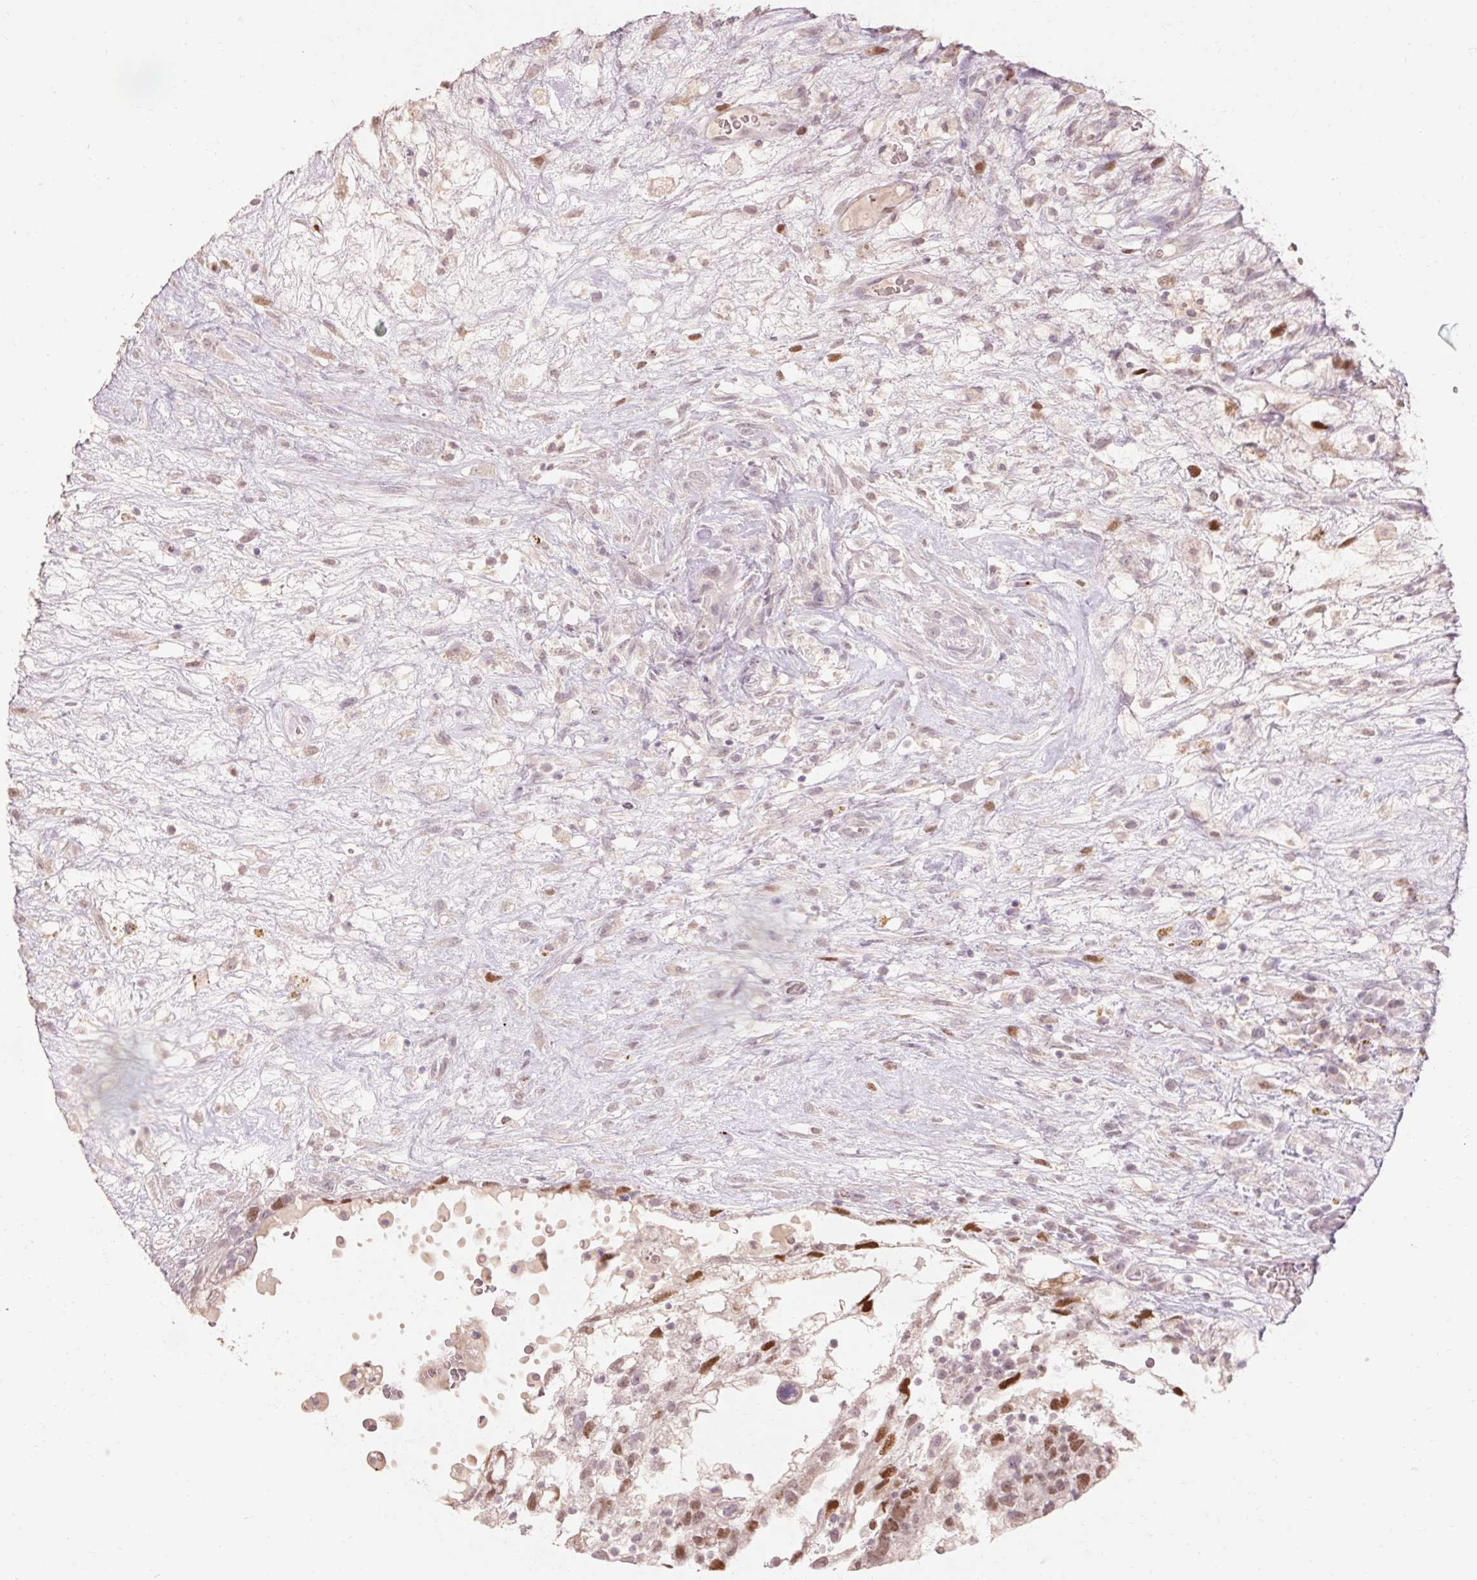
{"staining": {"intensity": "moderate", "quantity": "<25%", "location": "nuclear"}, "tissue": "testis cancer", "cell_type": "Tumor cells", "image_type": "cancer", "snomed": [{"axis": "morphology", "description": "Normal tissue, NOS"}, {"axis": "morphology", "description": "Carcinoma, Embryonal, NOS"}, {"axis": "topography", "description": "Testis"}], "caption": "There is low levels of moderate nuclear positivity in tumor cells of testis cancer, as demonstrated by immunohistochemical staining (brown color).", "gene": "SKP2", "patient": {"sex": "male", "age": 32}}